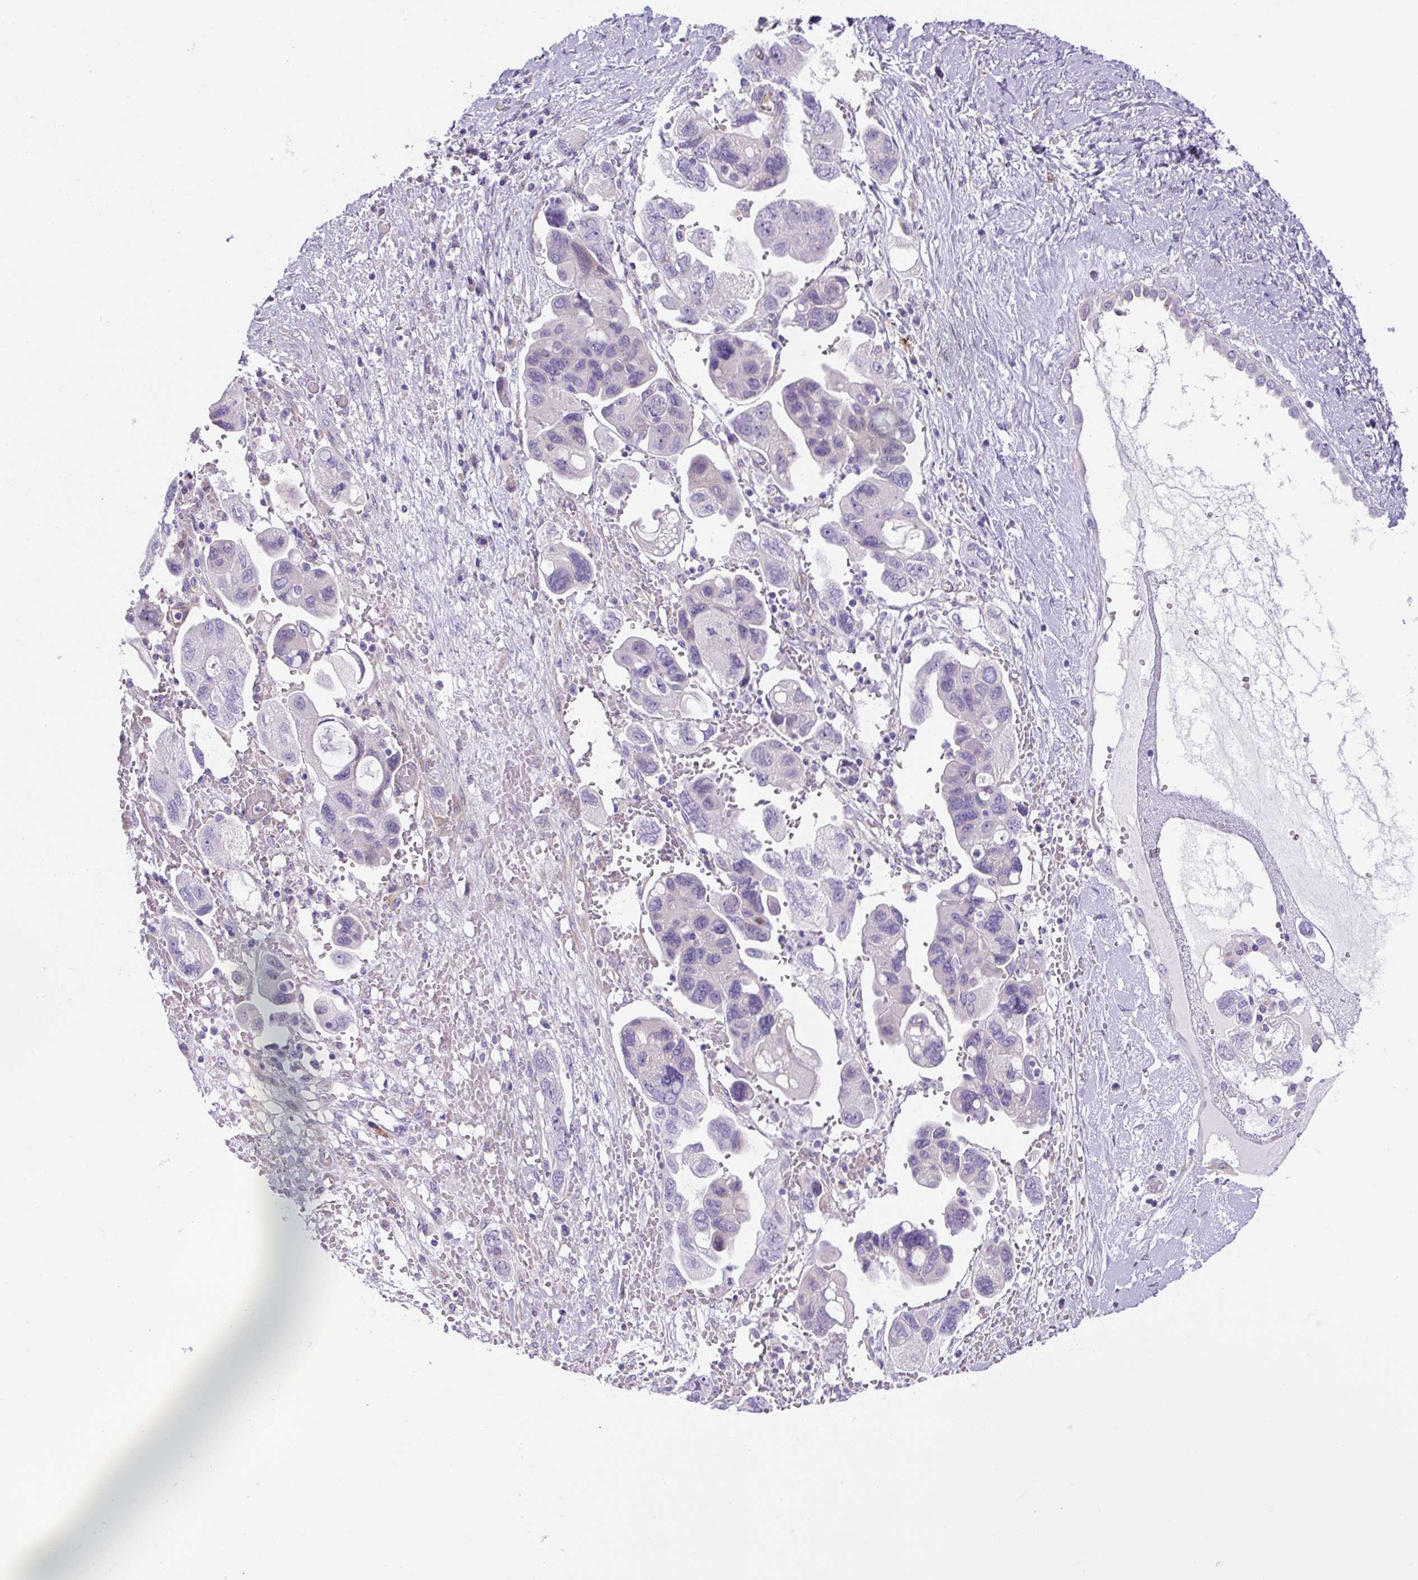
{"staining": {"intensity": "negative", "quantity": "none", "location": "none"}, "tissue": "ovarian cancer", "cell_type": "Tumor cells", "image_type": "cancer", "snomed": [{"axis": "morphology", "description": "Carcinoma, NOS"}, {"axis": "morphology", "description": "Cystadenocarcinoma, serous, NOS"}, {"axis": "topography", "description": "Ovary"}], "caption": "The IHC photomicrograph has no significant expression in tumor cells of carcinoma (ovarian) tissue.", "gene": "ASB4", "patient": {"sex": "female", "age": 69}}